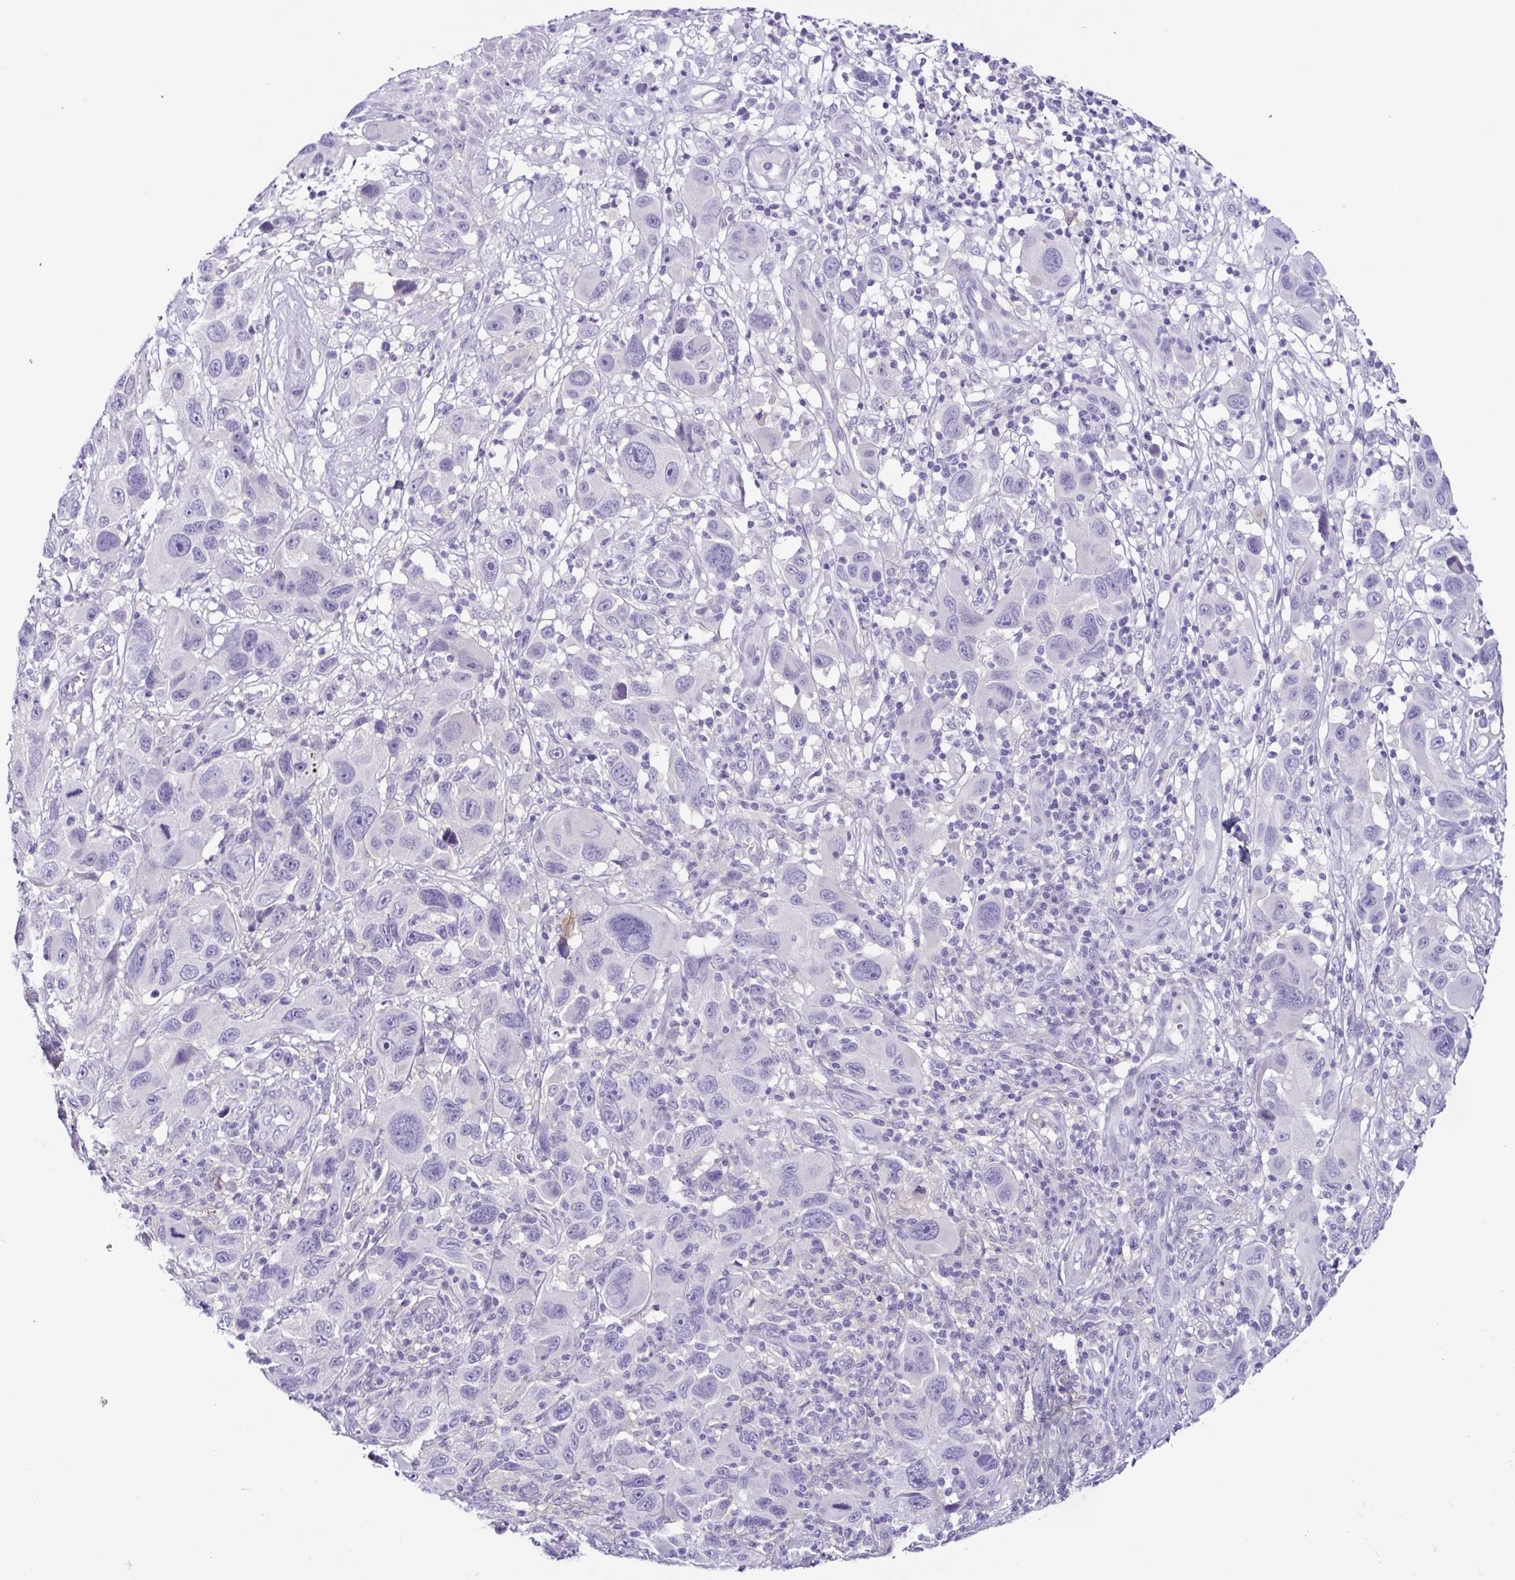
{"staining": {"intensity": "negative", "quantity": "none", "location": "none"}, "tissue": "melanoma", "cell_type": "Tumor cells", "image_type": "cancer", "snomed": [{"axis": "morphology", "description": "Malignant melanoma, NOS"}, {"axis": "topography", "description": "Skin"}], "caption": "Protein analysis of melanoma shows no significant positivity in tumor cells.", "gene": "TERT", "patient": {"sex": "male", "age": 53}}